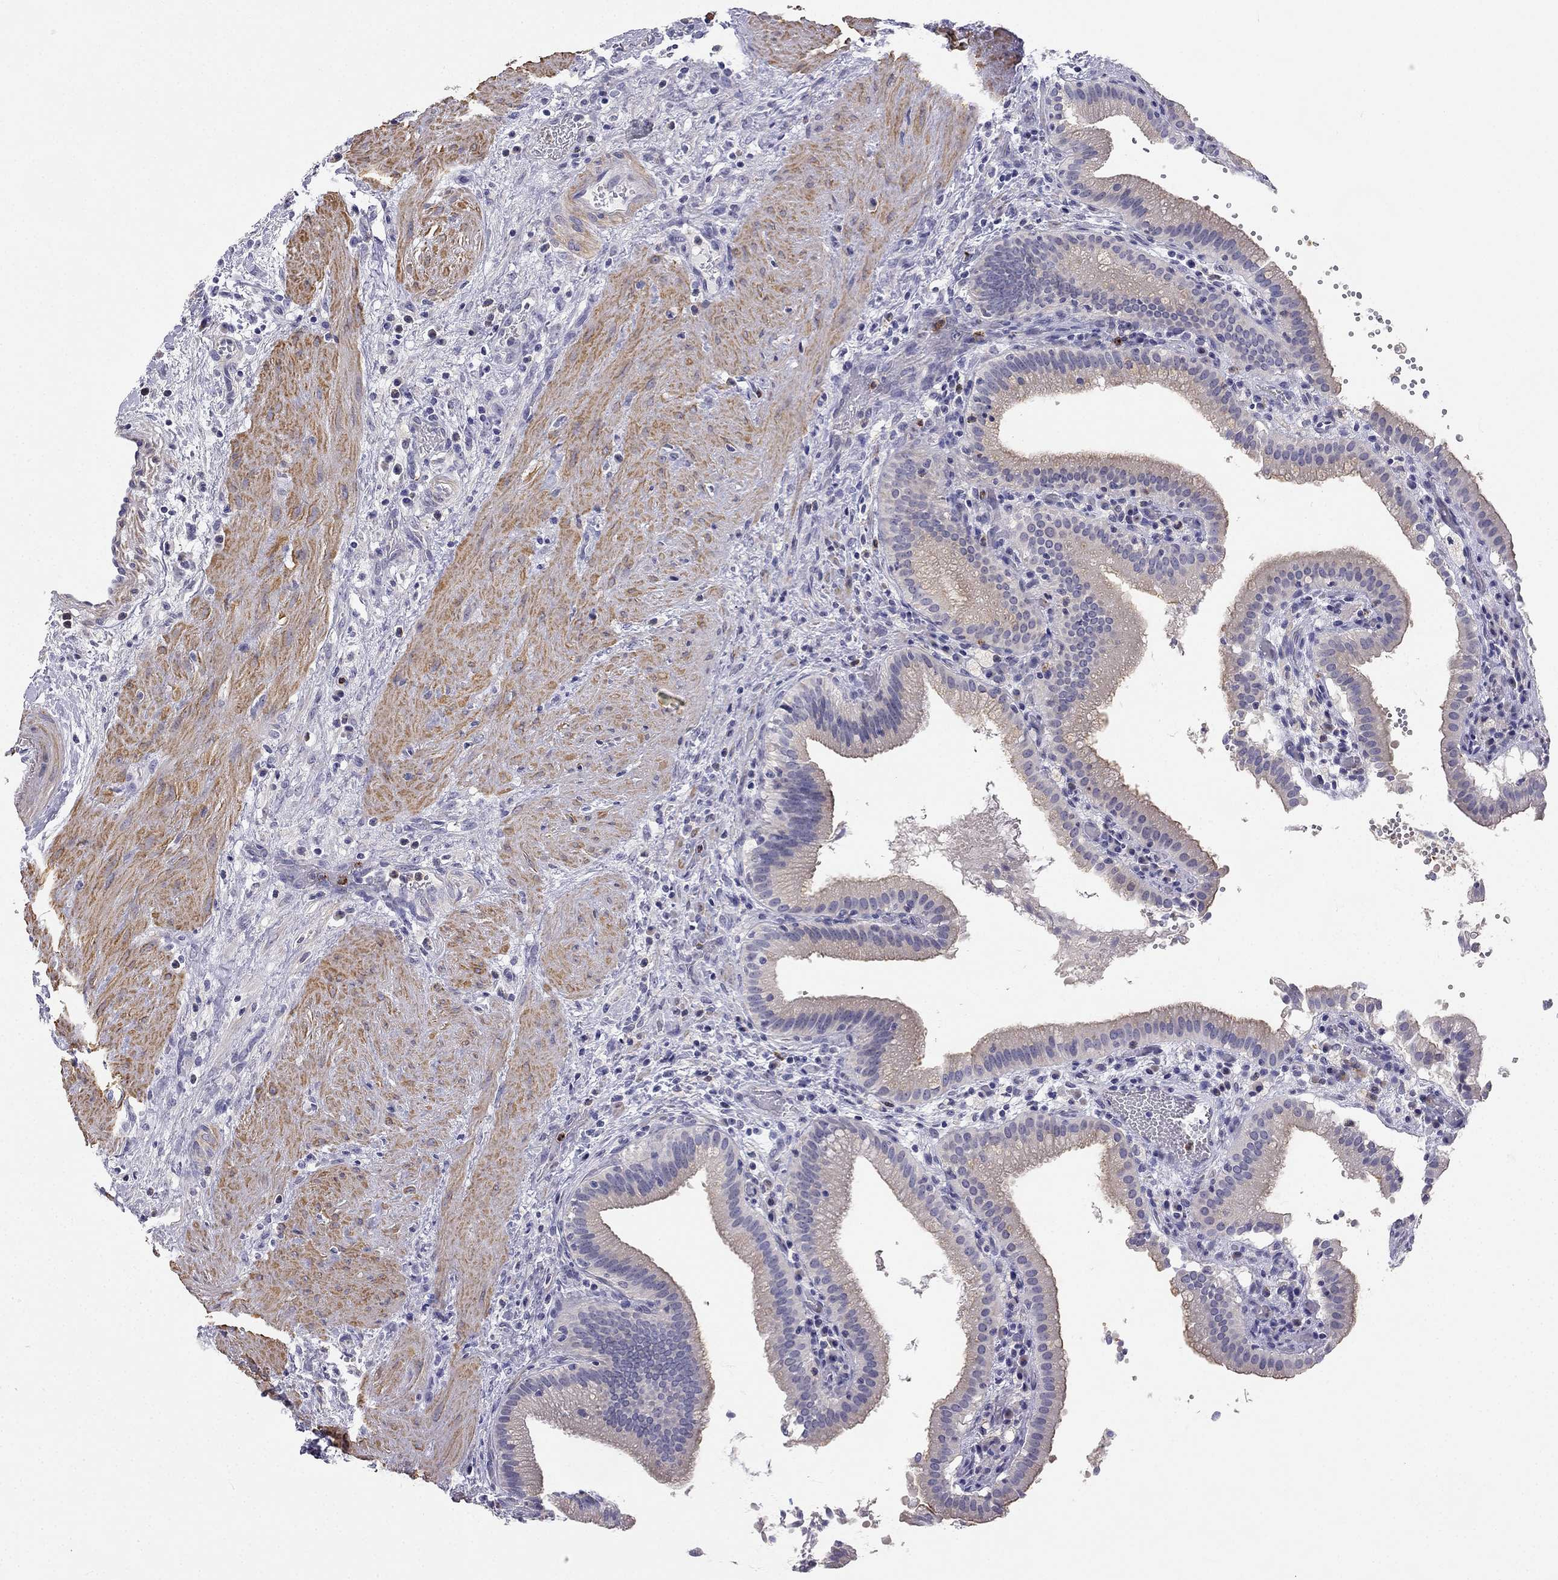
{"staining": {"intensity": "negative", "quantity": "none", "location": "none"}, "tissue": "gallbladder", "cell_type": "Glandular cells", "image_type": "normal", "snomed": [{"axis": "morphology", "description": "Normal tissue, NOS"}, {"axis": "topography", "description": "Gallbladder"}], "caption": "This histopathology image is of normal gallbladder stained with IHC to label a protein in brown with the nuclei are counter-stained blue. There is no positivity in glandular cells.", "gene": "C16orf89", "patient": {"sex": "male", "age": 42}}